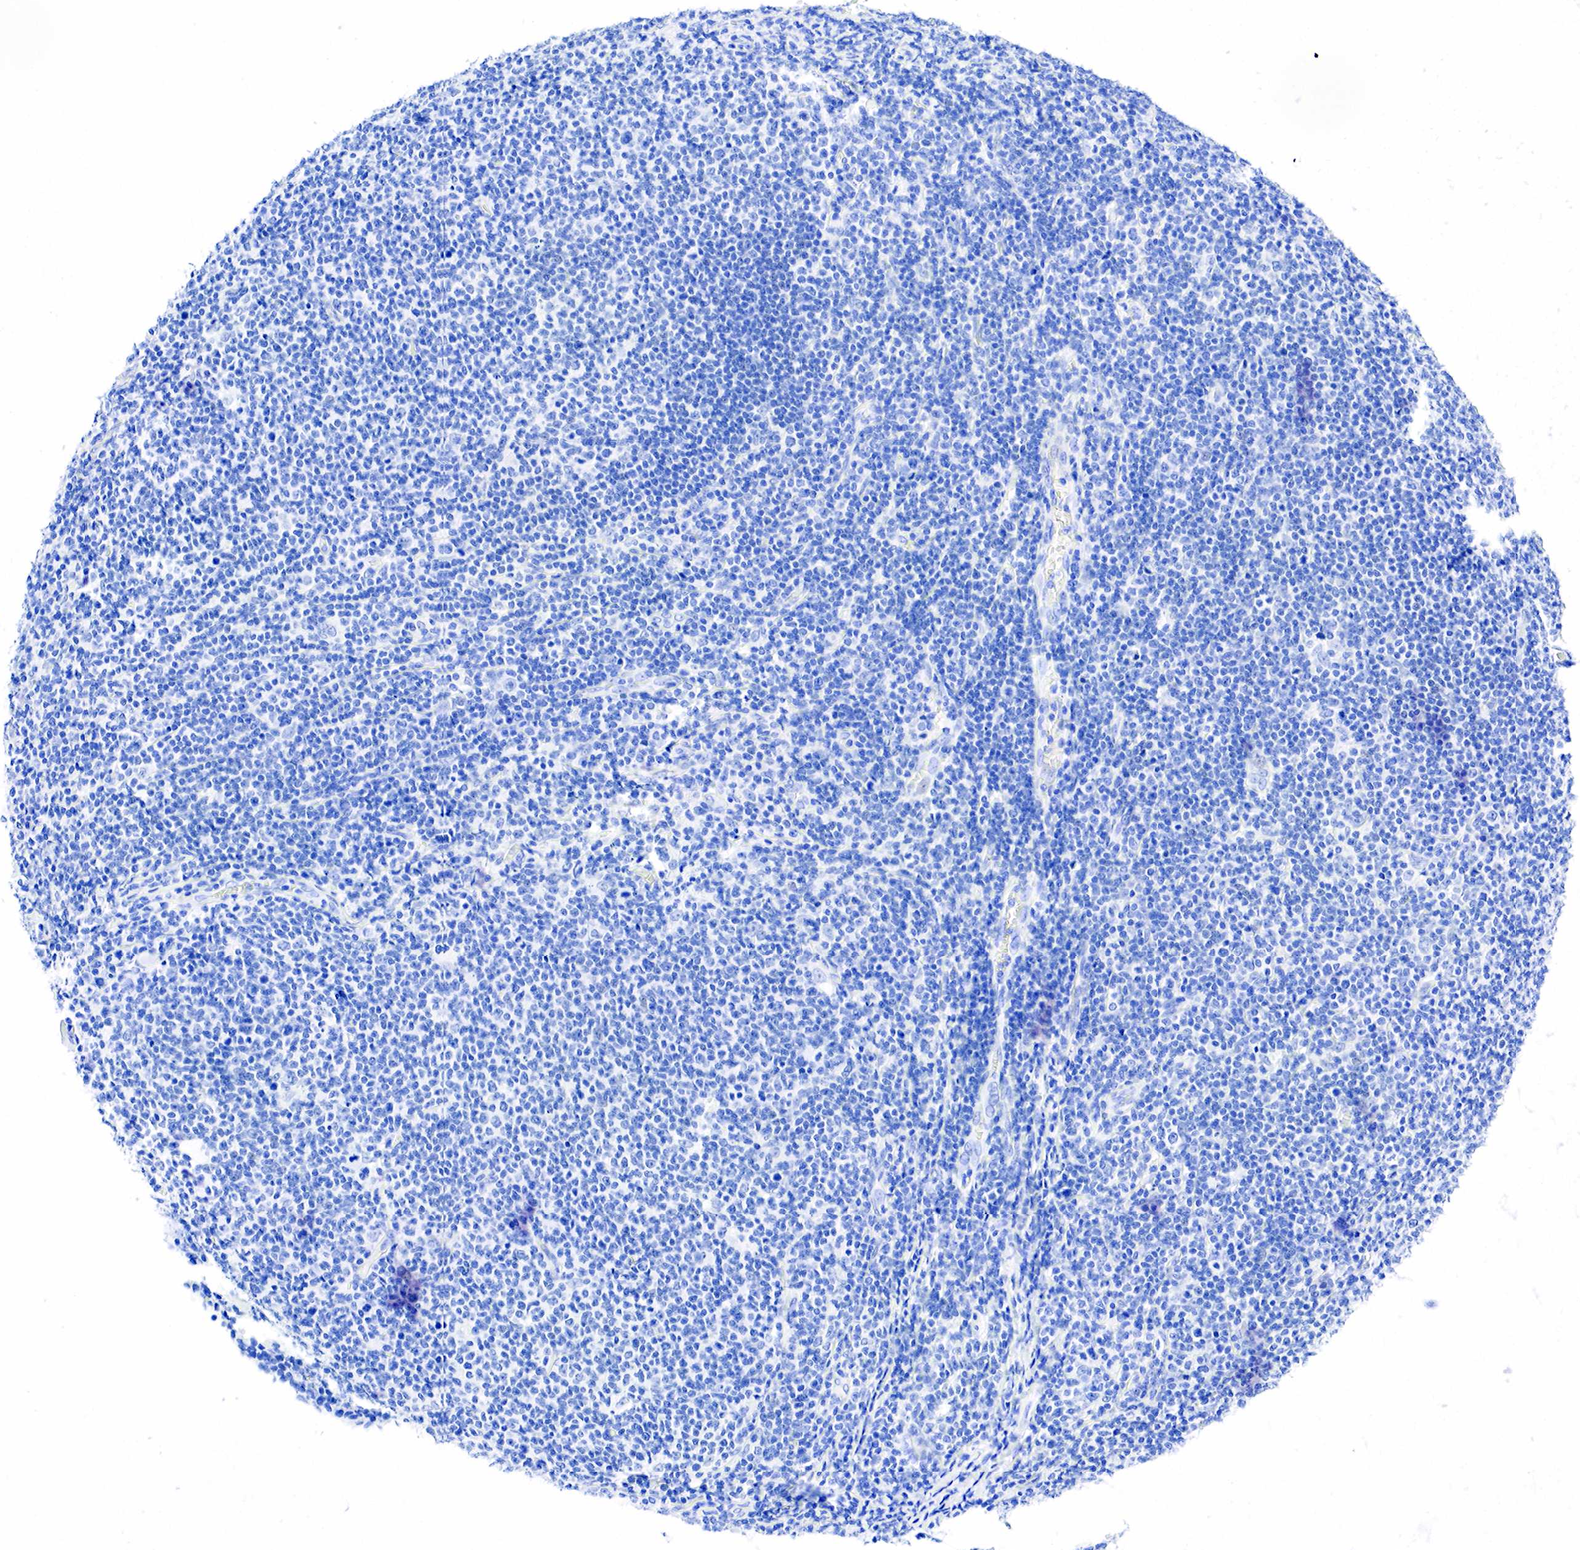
{"staining": {"intensity": "negative", "quantity": "none", "location": "none"}, "tissue": "lymphoma", "cell_type": "Tumor cells", "image_type": "cancer", "snomed": [{"axis": "morphology", "description": "Malignant lymphoma, non-Hodgkin's type, Low grade"}, {"axis": "topography", "description": "Lymph node"}], "caption": "A photomicrograph of lymphoma stained for a protein displays no brown staining in tumor cells. (Brightfield microscopy of DAB (3,3'-diaminobenzidine) immunohistochemistry at high magnification).", "gene": "ESR1", "patient": {"sex": "male", "age": 74}}